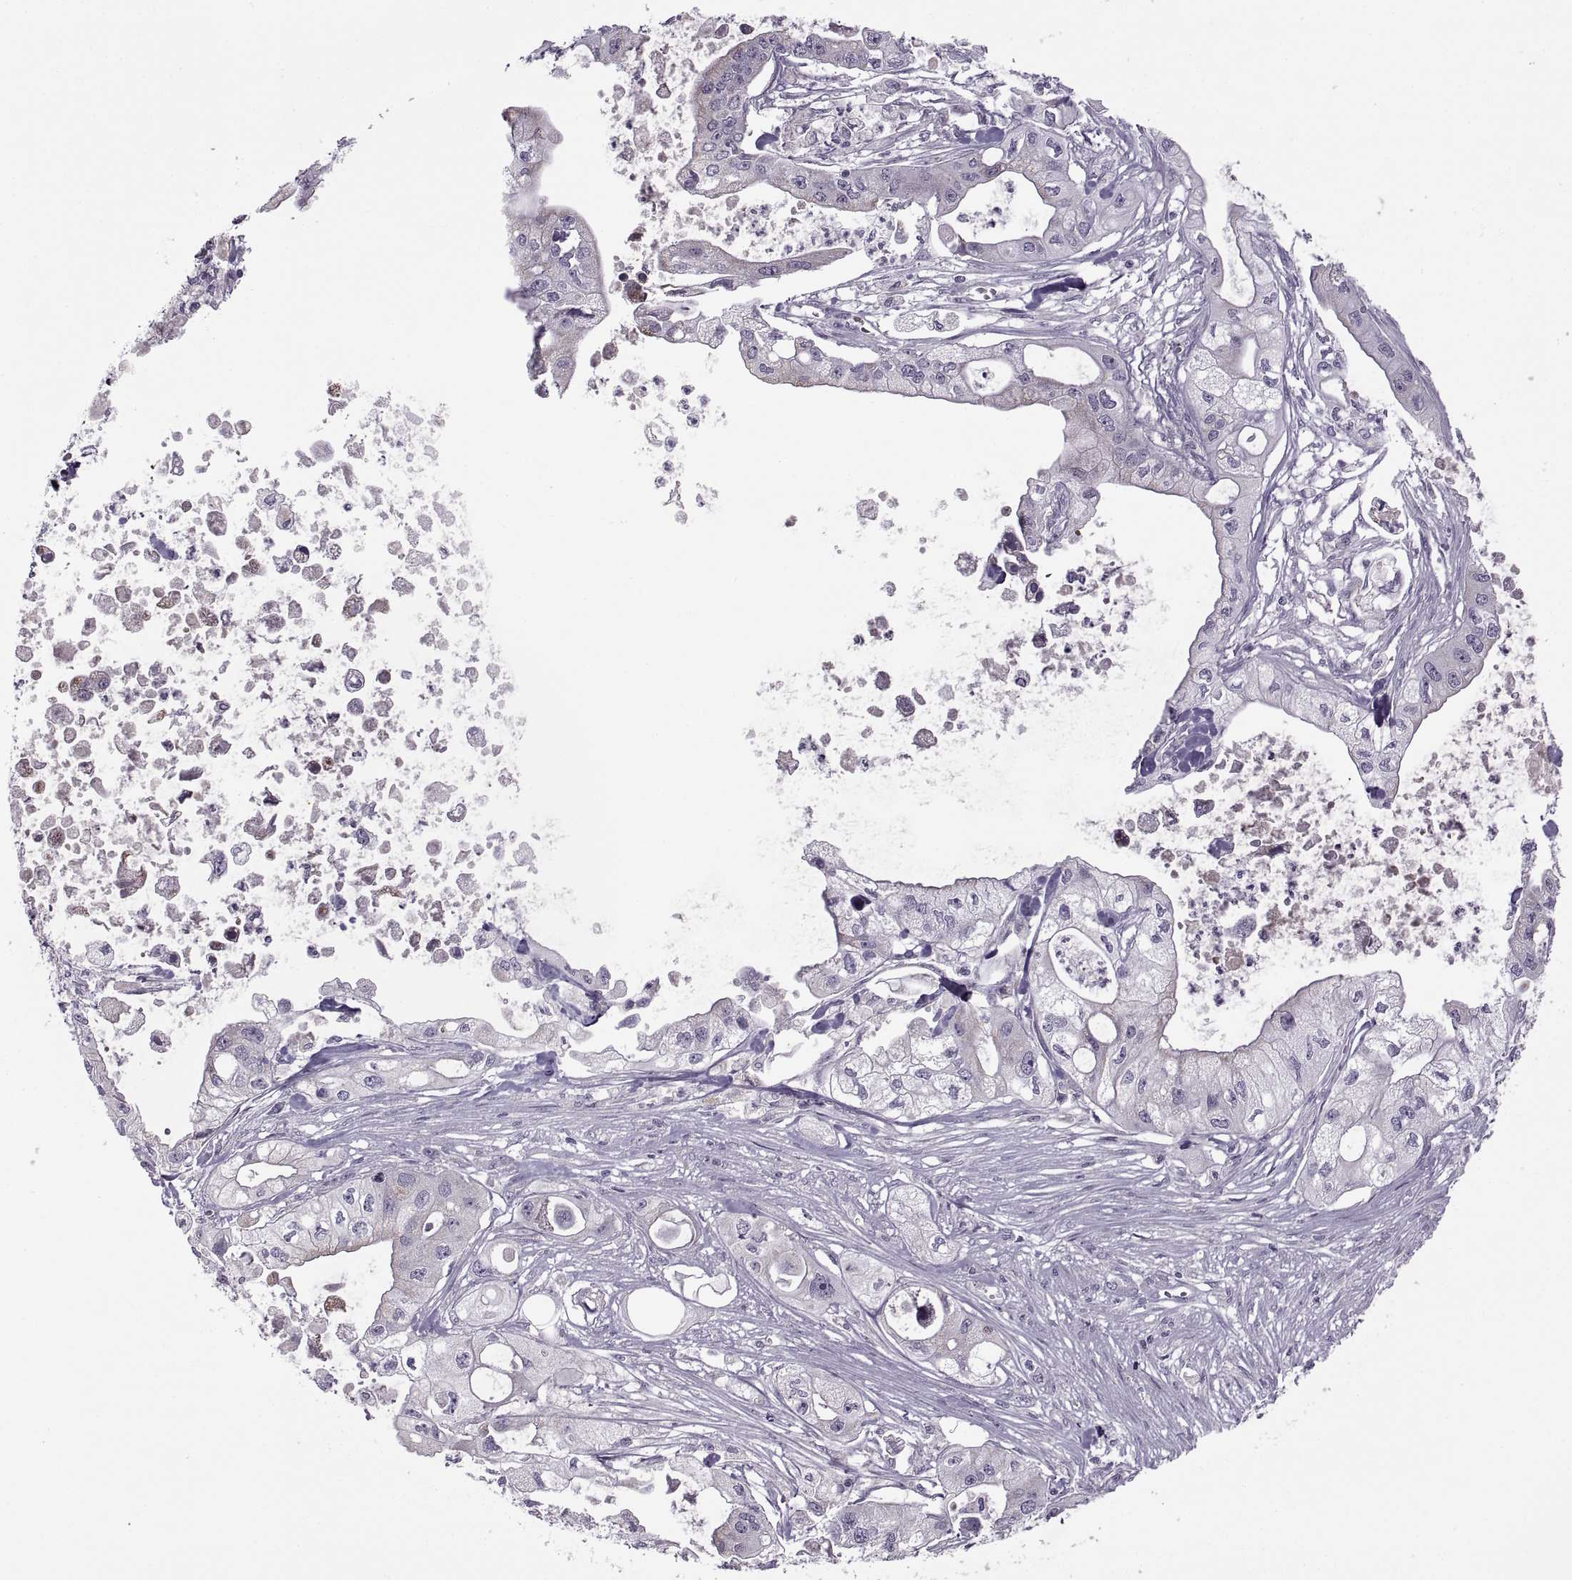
{"staining": {"intensity": "negative", "quantity": "none", "location": "none"}, "tissue": "pancreatic cancer", "cell_type": "Tumor cells", "image_type": "cancer", "snomed": [{"axis": "morphology", "description": "Adenocarcinoma, NOS"}, {"axis": "topography", "description": "Pancreas"}], "caption": "Immunohistochemistry photomicrograph of human pancreatic cancer stained for a protein (brown), which shows no staining in tumor cells.", "gene": "PIERCE1", "patient": {"sex": "male", "age": 70}}